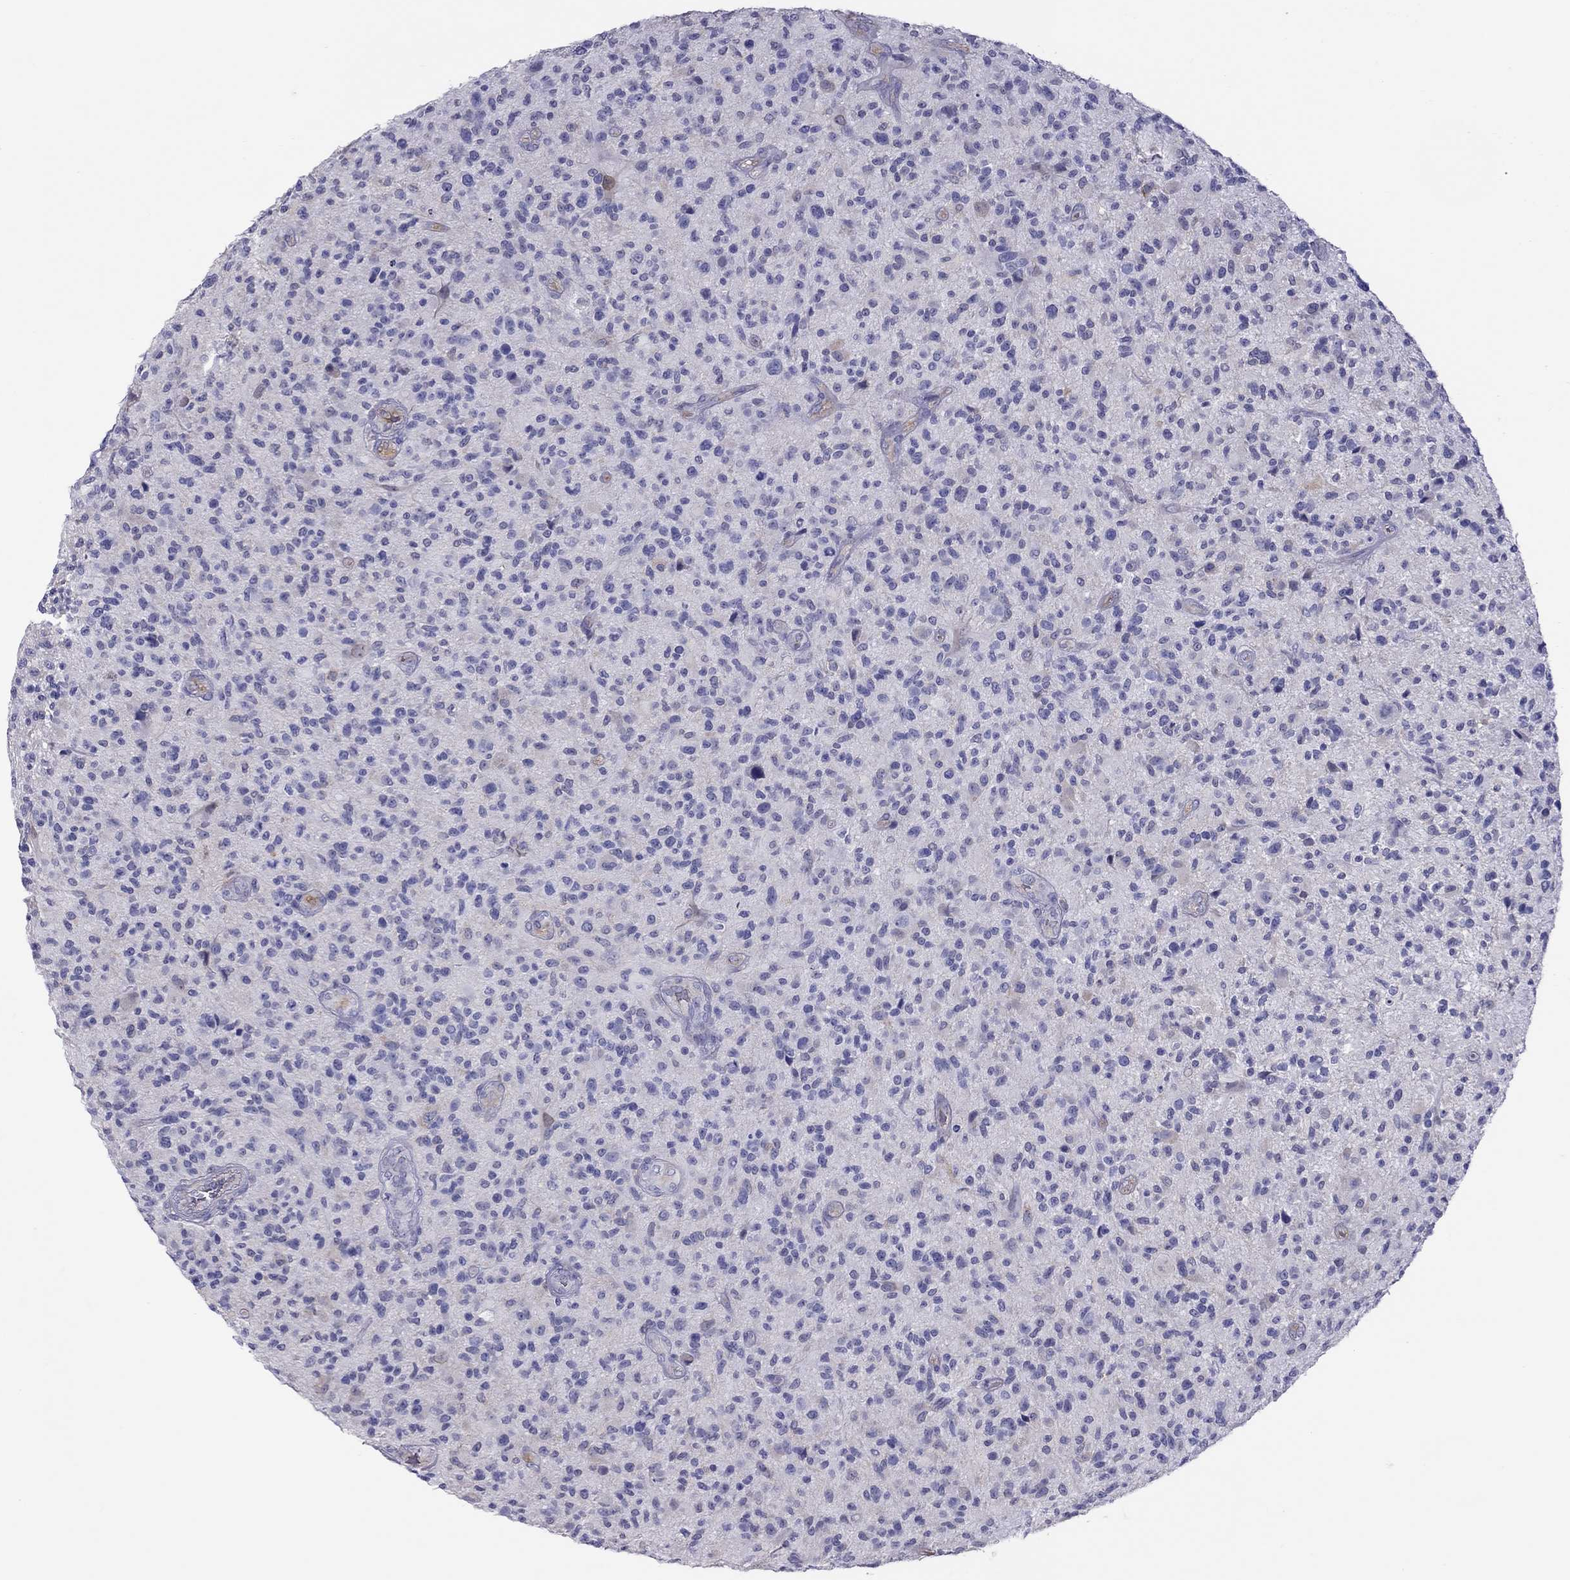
{"staining": {"intensity": "negative", "quantity": "none", "location": "none"}, "tissue": "glioma", "cell_type": "Tumor cells", "image_type": "cancer", "snomed": [{"axis": "morphology", "description": "Glioma, malignant, High grade"}, {"axis": "topography", "description": "Brain"}], "caption": "There is no significant expression in tumor cells of malignant high-grade glioma. (Brightfield microscopy of DAB (3,3'-diaminobenzidine) immunohistochemistry at high magnification).", "gene": "ALOX15B", "patient": {"sex": "male", "age": 47}}